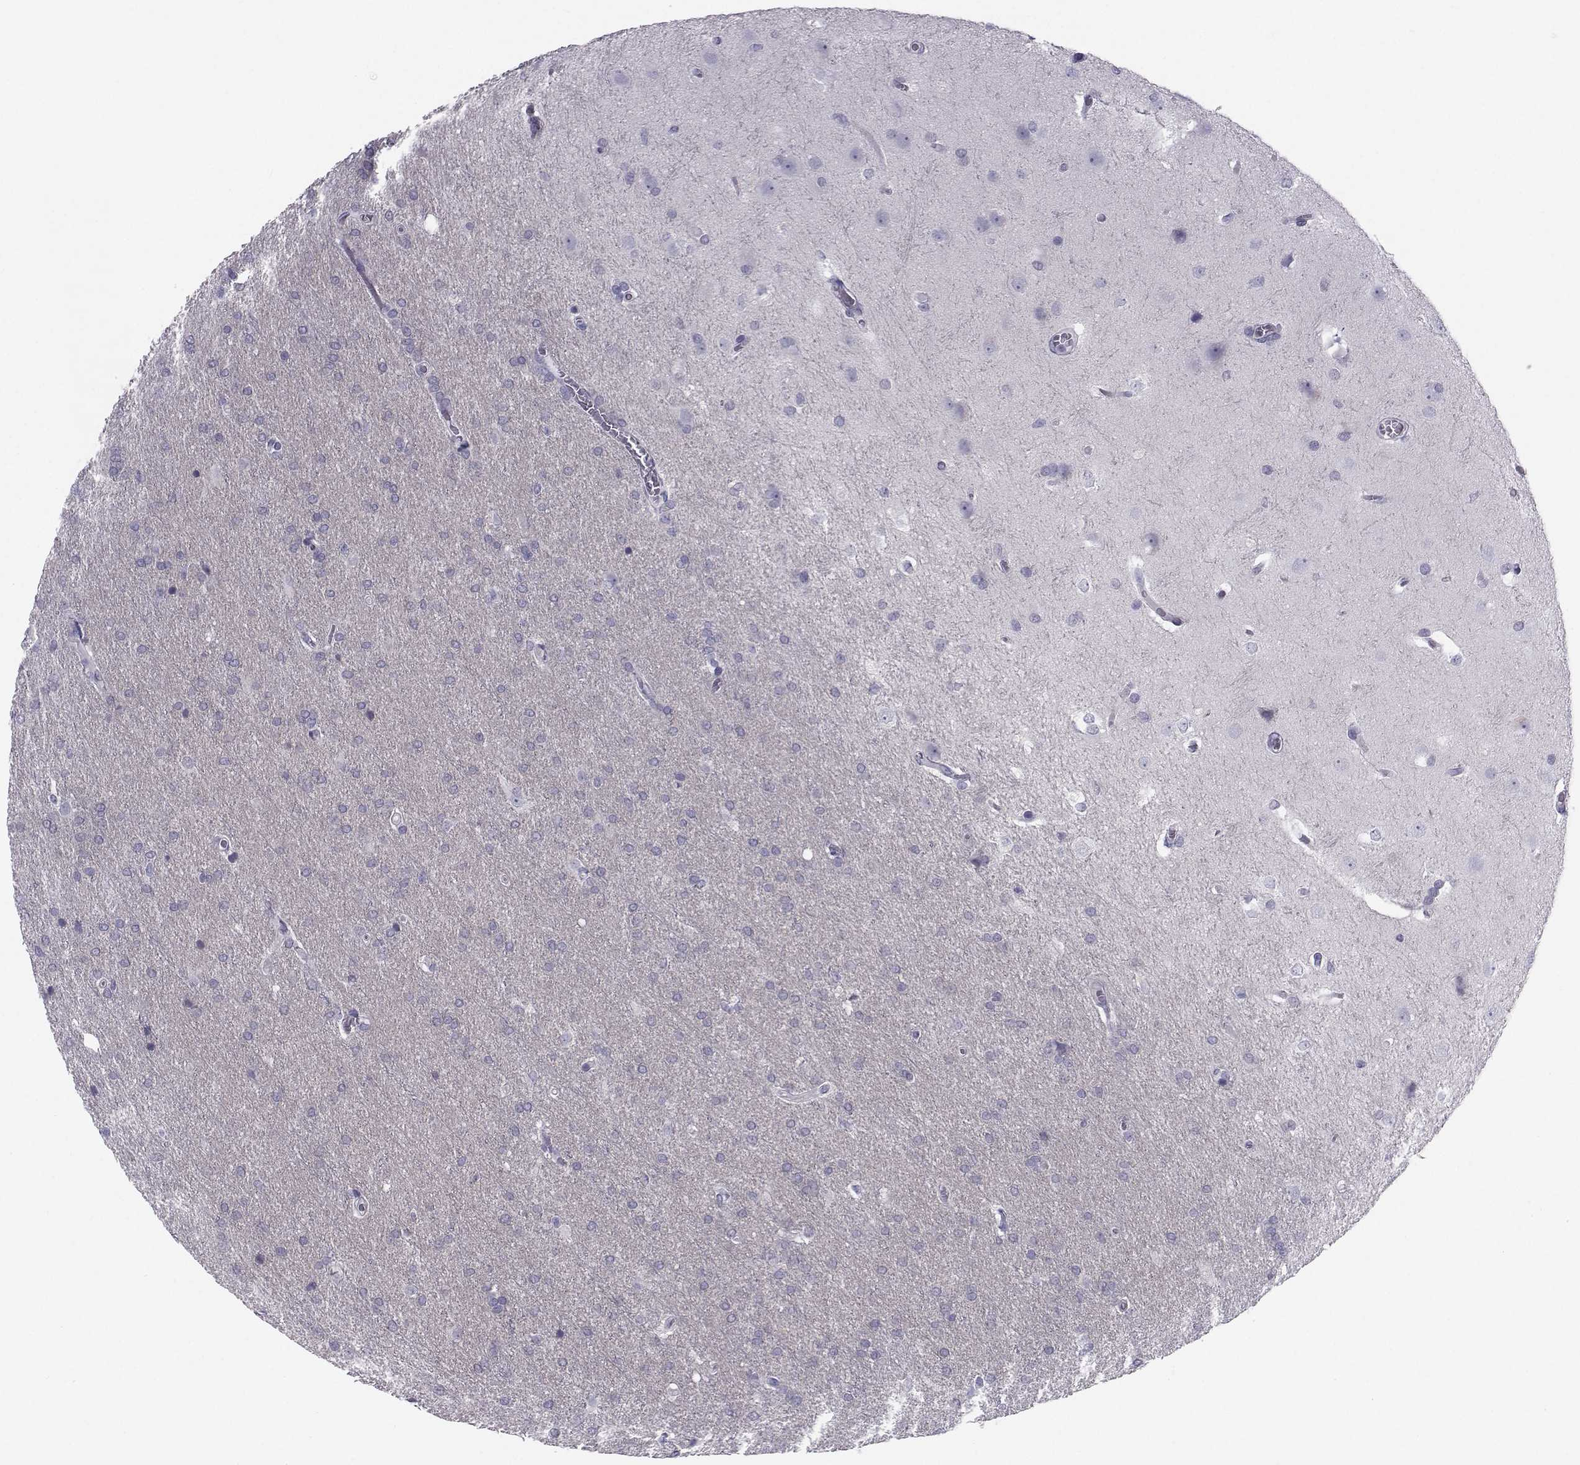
{"staining": {"intensity": "negative", "quantity": "none", "location": "none"}, "tissue": "glioma", "cell_type": "Tumor cells", "image_type": "cancer", "snomed": [{"axis": "morphology", "description": "Glioma, malignant, Low grade"}, {"axis": "topography", "description": "Brain"}], "caption": "Immunohistochemistry (IHC) micrograph of neoplastic tissue: glioma stained with DAB (3,3'-diaminobenzidine) exhibits no significant protein positivity in tumor cells.", "gene": "GARIN3", "patient": {"sex": "female", "age": 32}}